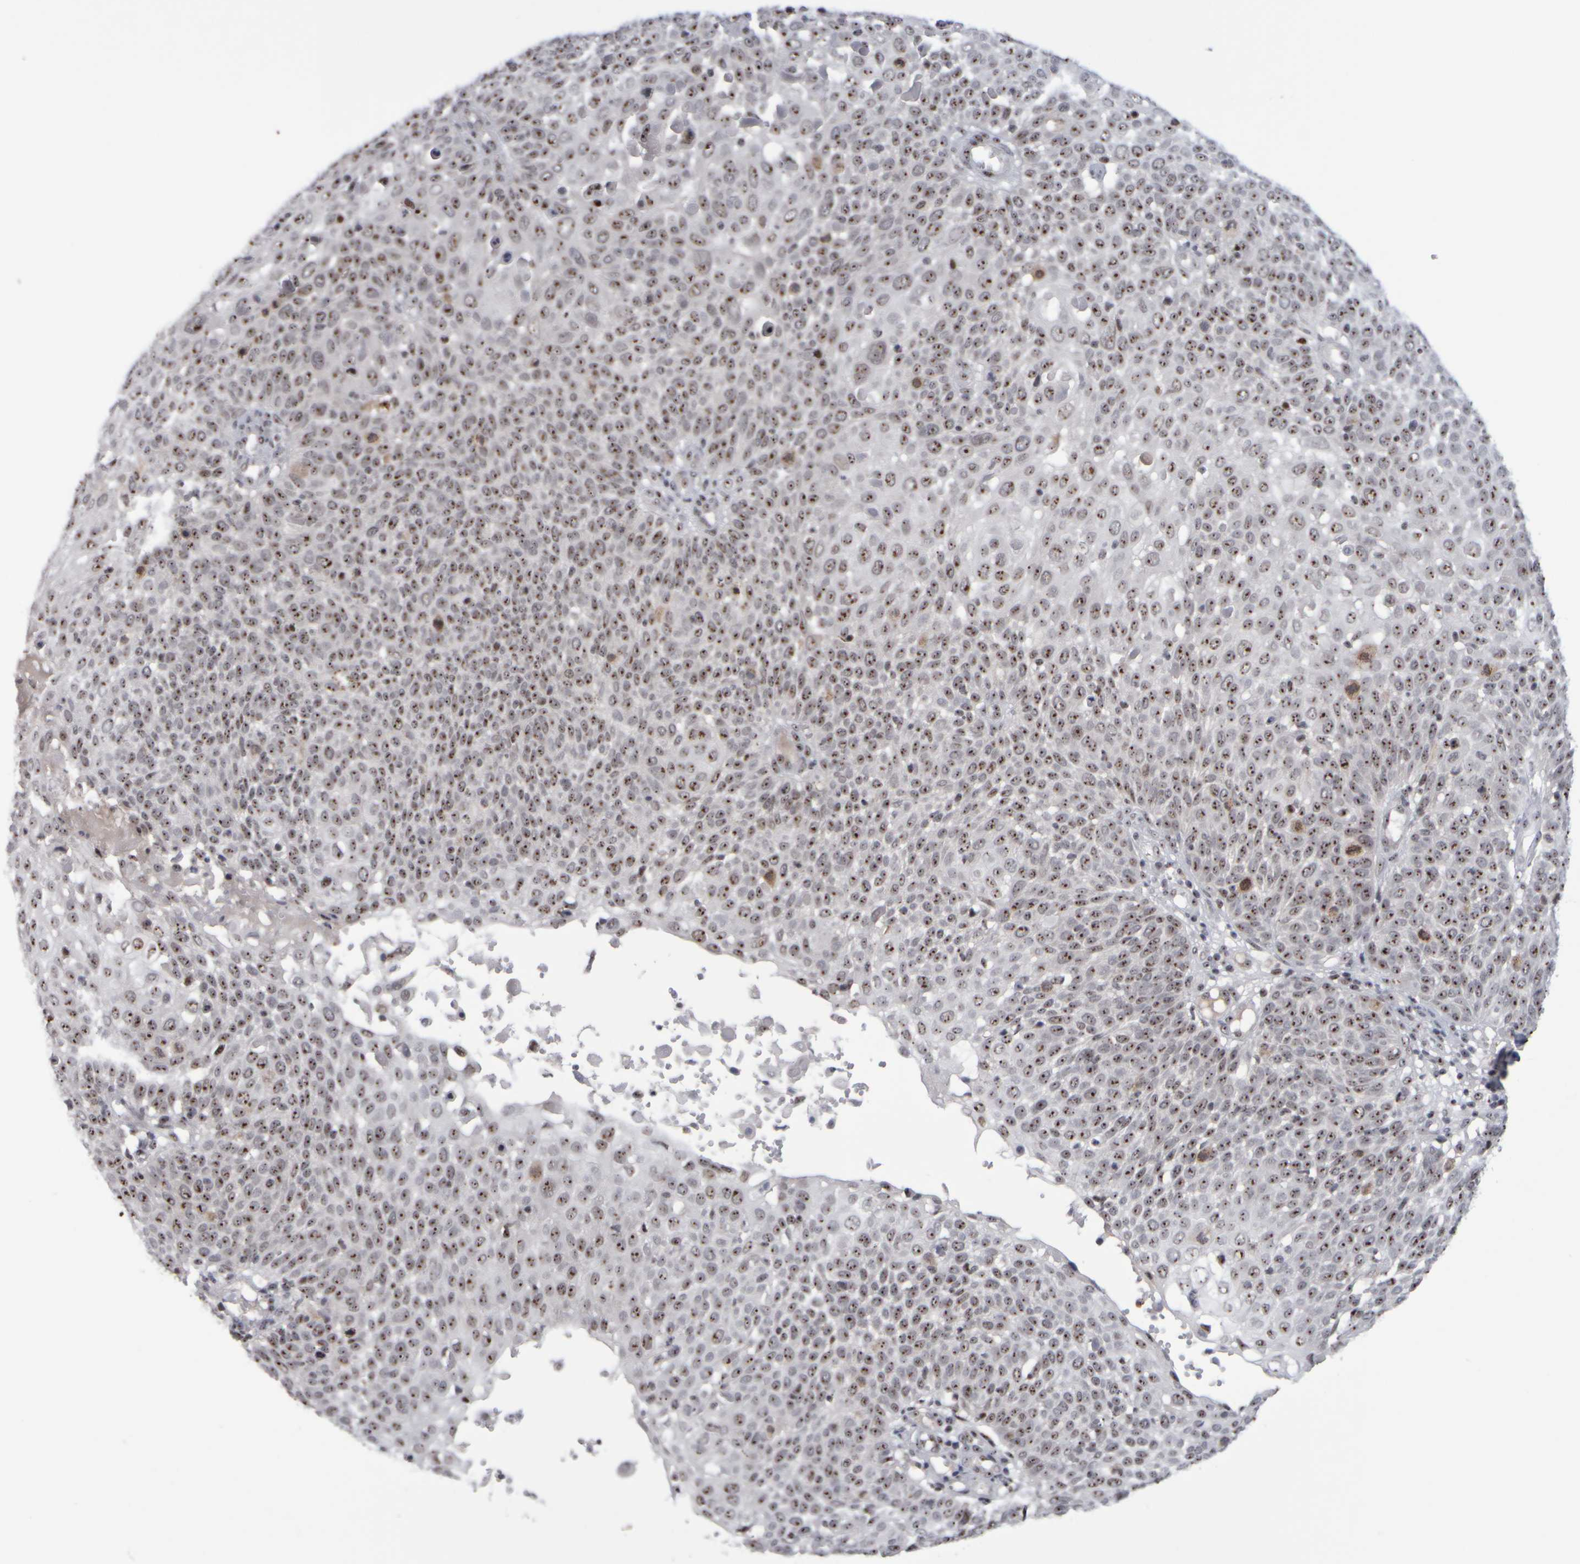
{"staining": {"intensity": "moderate", "quantity": ">75%", "location": "nuclear"}, "tissue": "cervical cancer", "cell_type": "Tumor cells", "image_type": "cancer", "snomed": [{"axis": "morphology", "description": "Squamous cell carcinoma, NOS"}, {"axis": "topography", "description": "Cervix"}], "caption": "Immunohistochemical staining of cervical squamous cell carcinoma exhibits medium levels of moderate nuclear expression in approximately >75% of tumor cells.", "gene": "SURF6", "patient": {"sex": "female", "age": 74}}